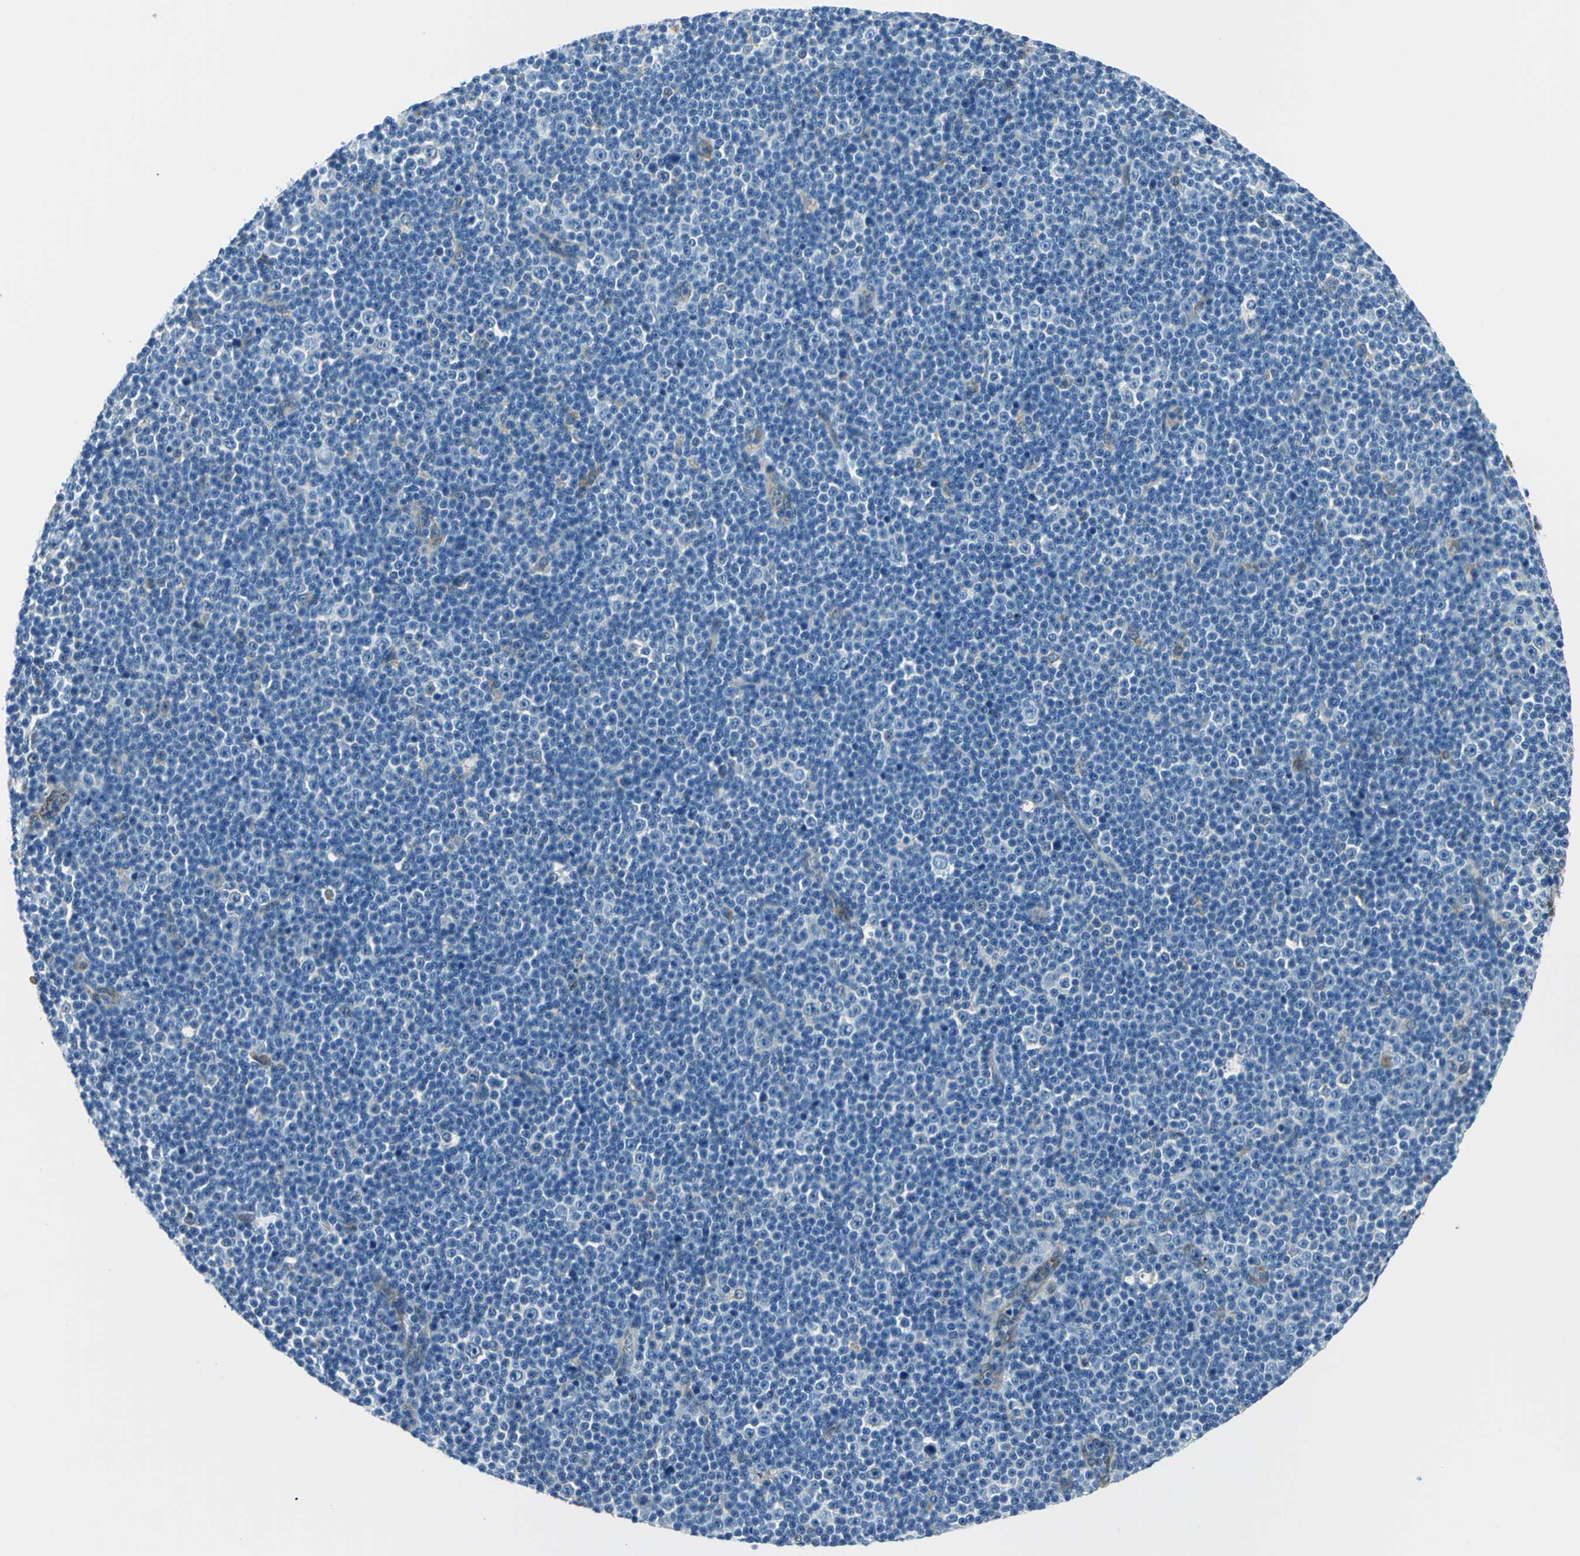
{"staining": {"intensity": "negative", "quantity": "none", "location": "none"}, "tissue": "lymphoma", "cell_type": "Tumor cells", "image_type": "cancer", "snomed": [{"axis": "morphology", "description": "Malignant lymphoma, non-Hodgkin's type, Low grade"}, {"axis": "topography", "description": "Lymph node"}], "caption": "Tumor cells show no significant protein expression in low-grade malignant lymphoma, non-Hodgkin's type. (DAB IHC visualized using brightfield microscopy, high magnification).", "gene": "HSPB1", "patient": {"sex": "female", "age": 67}}